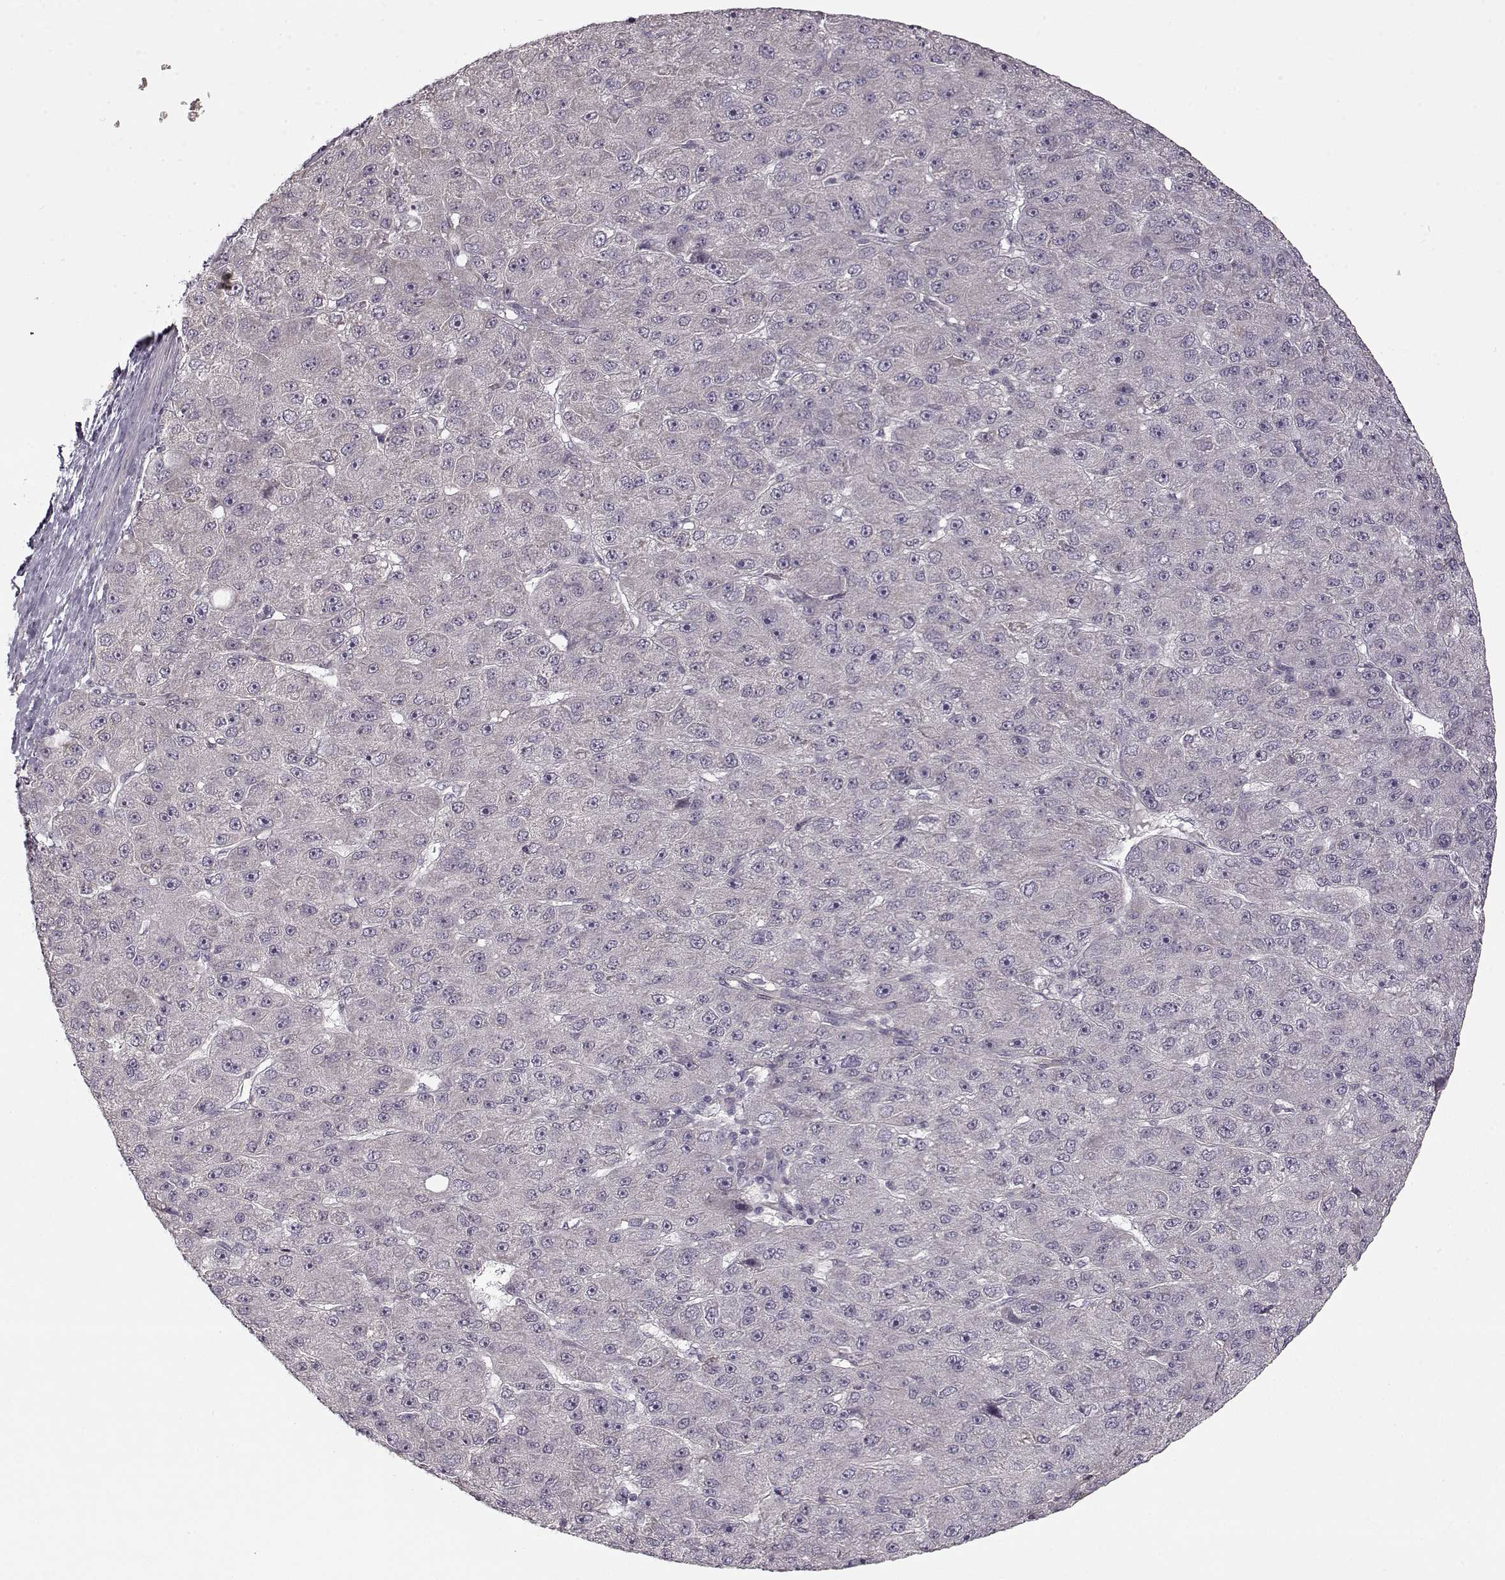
{"staining": {"intensity": "negative", "quantity": "none", "location": "none"}, "tissue": "liver cancer", "cell_type": "Tumor cells", "image_type": "cancer", "snomed": [{"axis": "morphology", "description": "Carcinoma, Hepatocellular, NOS"}, {"axis": "topography", "description": "Liver"}], "caption": "Tumor cells show no significant staining in liver cancer. (Brightfield microscopy of DAB IHC at high magnification).", "gene": "LAMB2", "patient": {"sex": "male", "age": 67}}